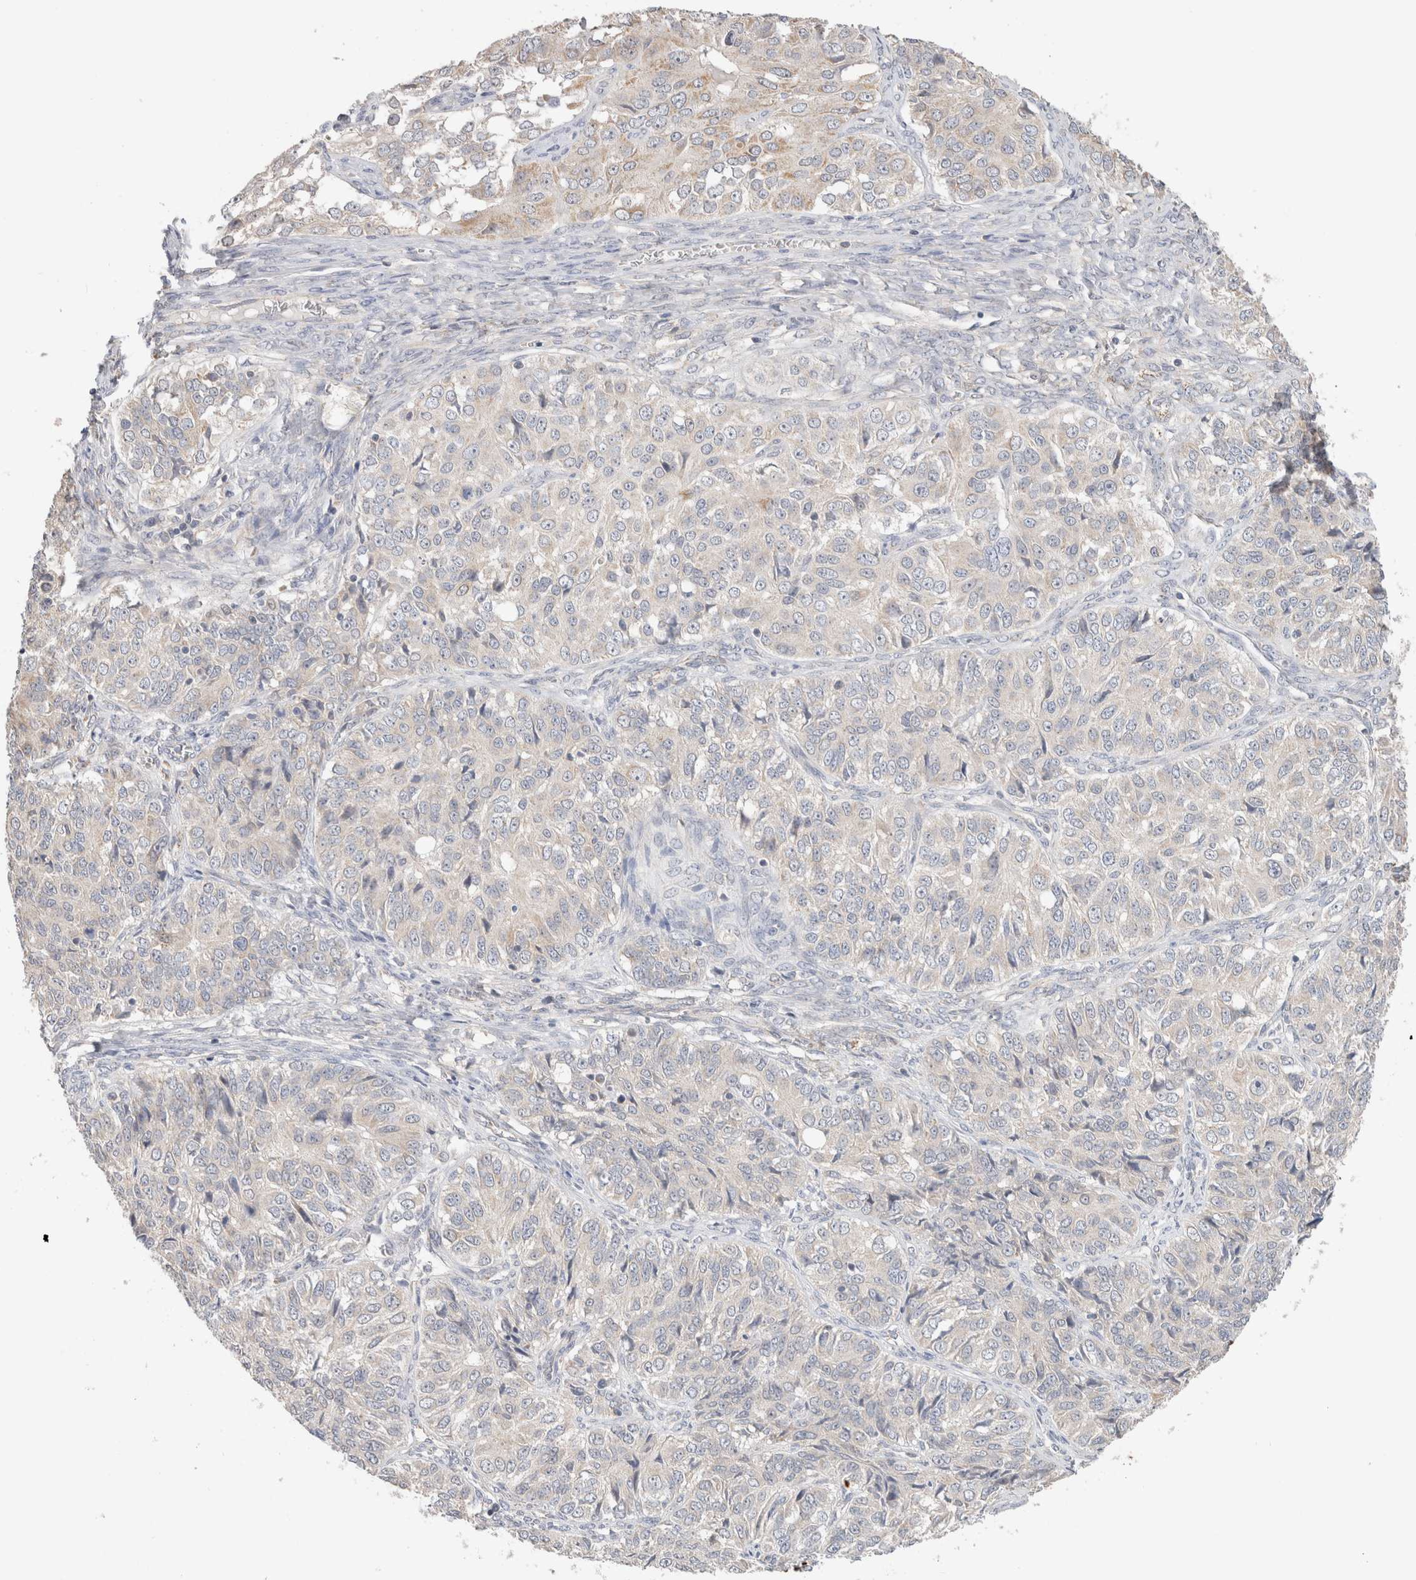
{"staining": {"intensity": "negative", "quantity": "none", "location": "none"}, "tissue": "ovarian cancer", "cell_type": "Tumor cells", "image_type": "cancer", "snomed": [{"axis": "morphology", "description": "Carcinoma, endometroid"}, {"axis": "topography", "description": "Ovary"}], "caption": "Human ovarian cancer (endometroid carcinoma) stained for a protein using IHC displays no staining in tumor cells.", "gene": "CA13", "patient": {"sex": "female", "age": 51}}